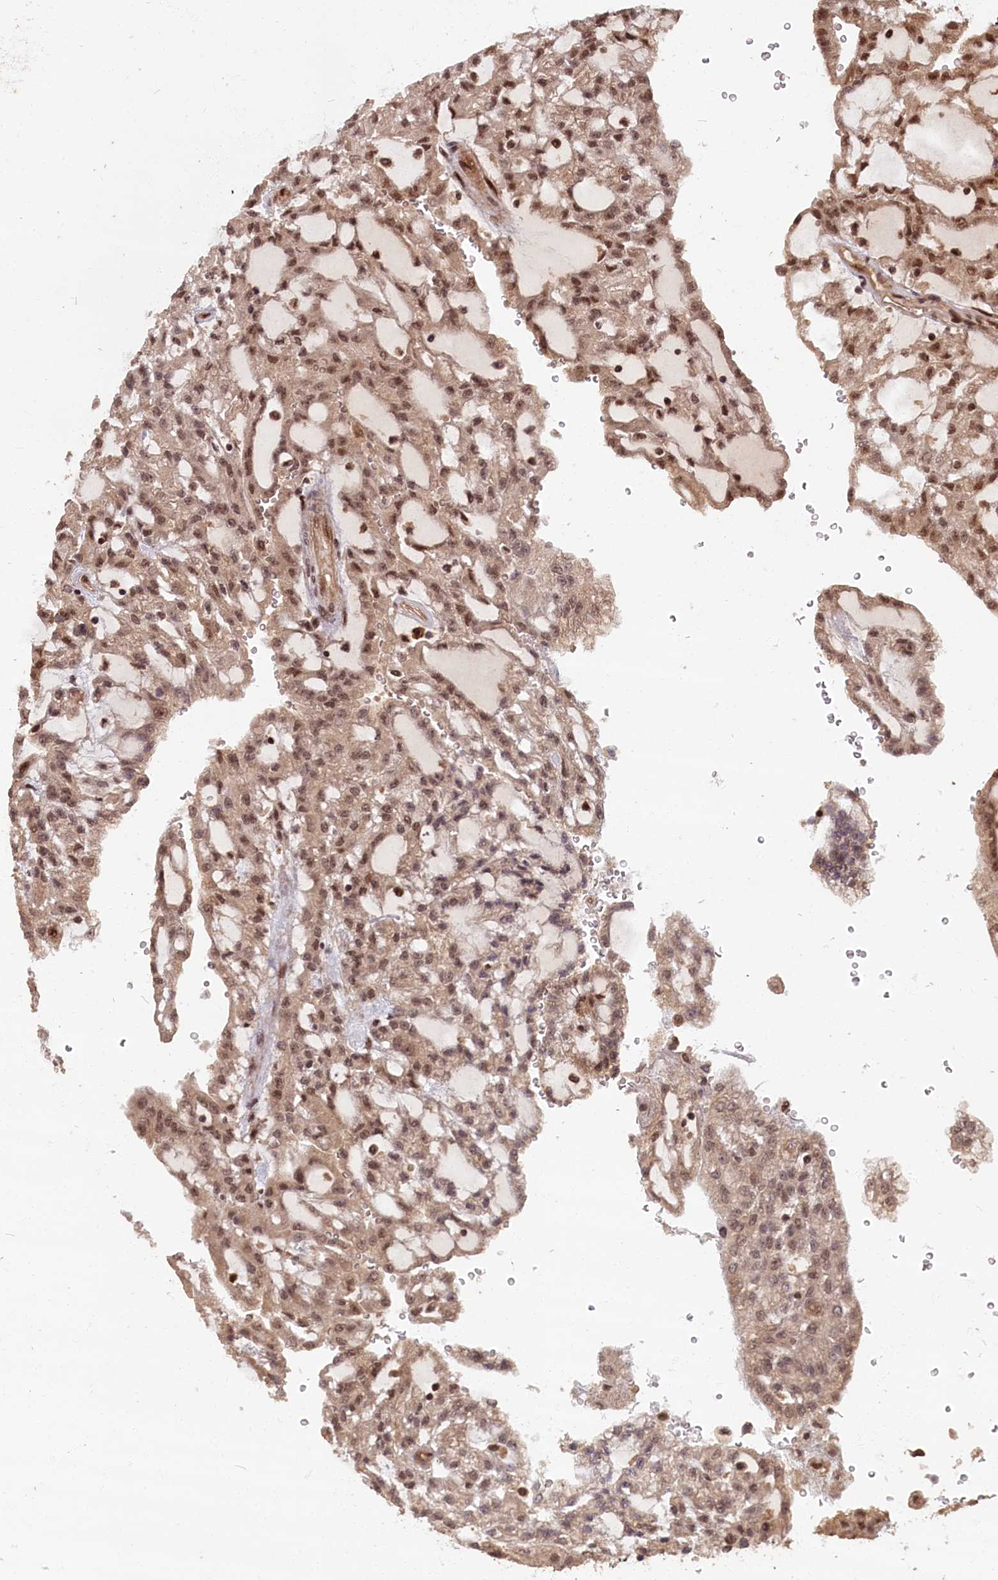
{"staining": {"intensity": "moderate", "quantity": ">75%", "location": "cytoplasmic/membranous,nuclear"}, "tissue": "renal cancer", "cell_type": "Tumor cells", "image_type": "cancer", "snomed": [{"axis": "morphology", "description": "Adenocarcinoma, NOS"}, {"axis": "topography", "description": "Kidney"}], "caption": "Renal adenocarcinoma stained with a protein marker exhibits moderate staining in tumor cells.", "gene": "HIF3A", "patient": {"sex": "male", "age": 63}}